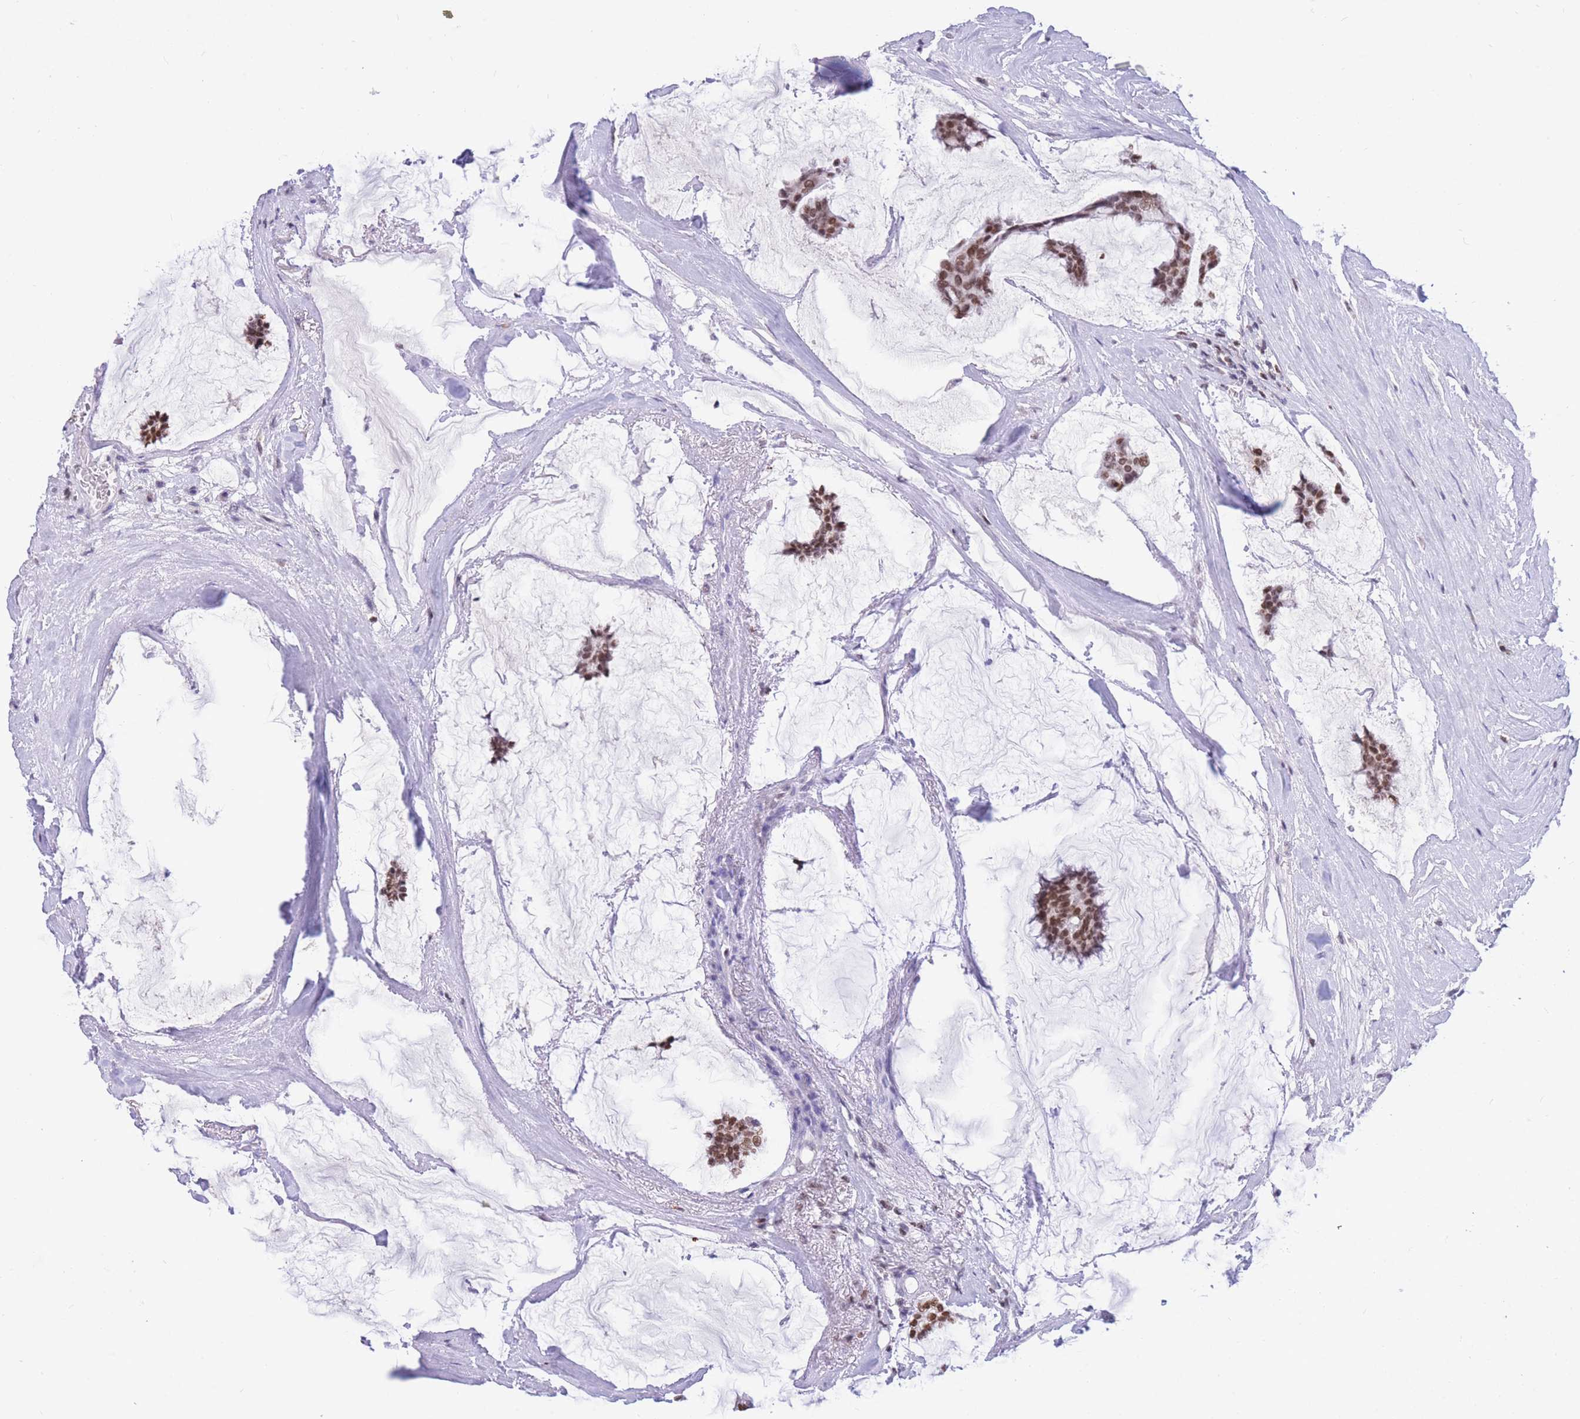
{"staining": {"intensity": "moderate", "quantity": ">75%", "location": "nuclear"}, "tissue": "breast cancer", "cell_type": "Tumor cells", "image_type": "cancer", "snomed": [{"axis": "morphology", "description": "Duct carcinoma"}, {"axis": "topography", "description": "Breast"}], "caption": "Protein expression analysis of human breast infiltrating ductal carcinoma reveals moderate nuclear expression in approximately >75% of tumor cells.", "gene": "HMGN1", "patient": {"sex": "female", "age": 93}}